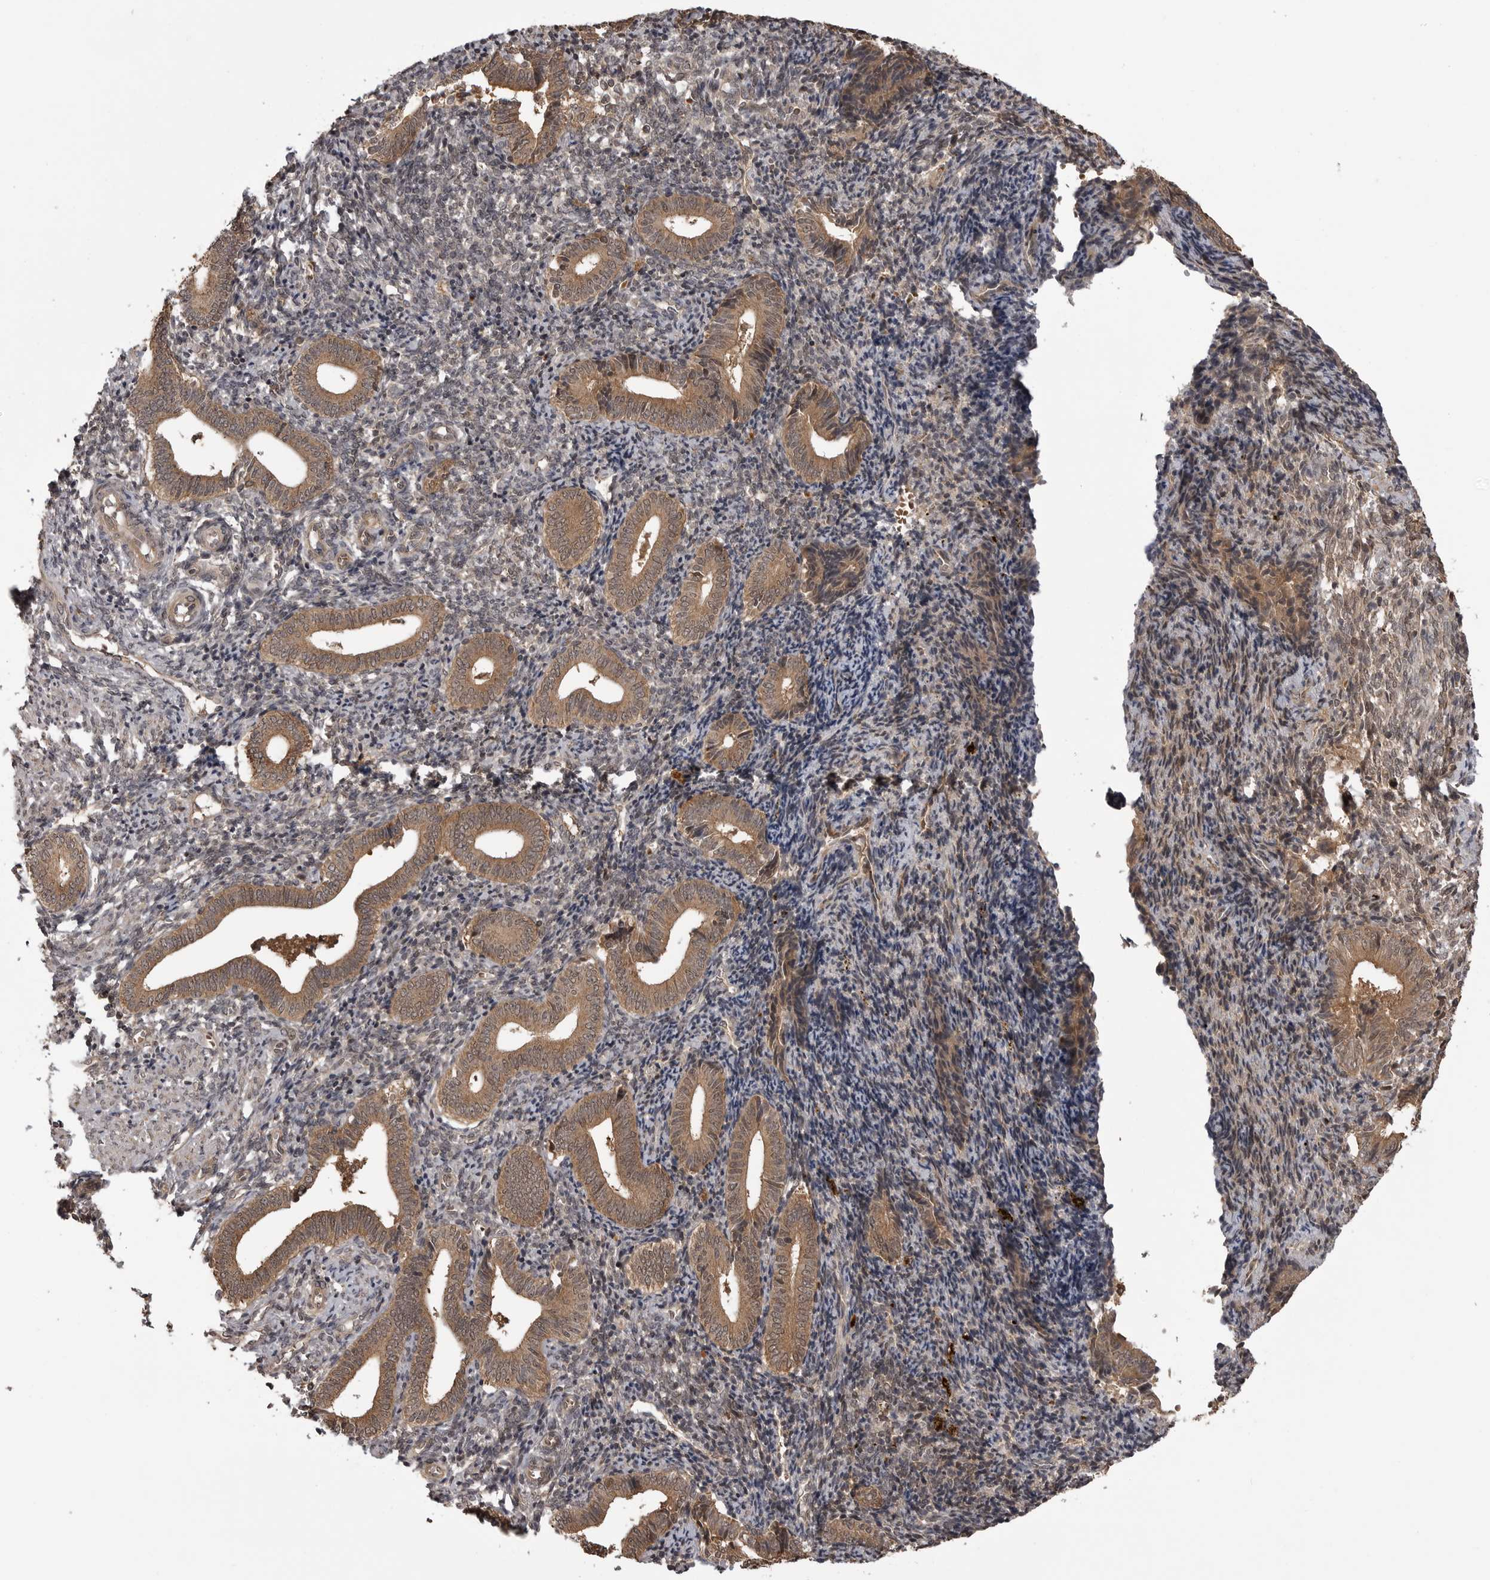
{"staining": {"intensity": "moderate", "quantity": "25%-75%", "location": "cytoplasmic/membranous,nuclear"}, "tissue": "endometrium", "cell_type": "Cells in endometrial stroma", "image_type": "normal", "snomed": [{"axis": "morphology", "description": "Normal tissue, NOS"}, {"axis": "topography", "description": "Uterus"}, {"axis": "topography", "description": "Endometrium"}], "caption": "Protein expression analysis of normal endometrium reveals moderate cytoplasmic/membranous,nuclear staining in about 25%-75% of cells in endometrial stroma. Nuclei are stained in blue.", "gene": "AKAP7", "patient": {"sex": "female", "age": 33}}